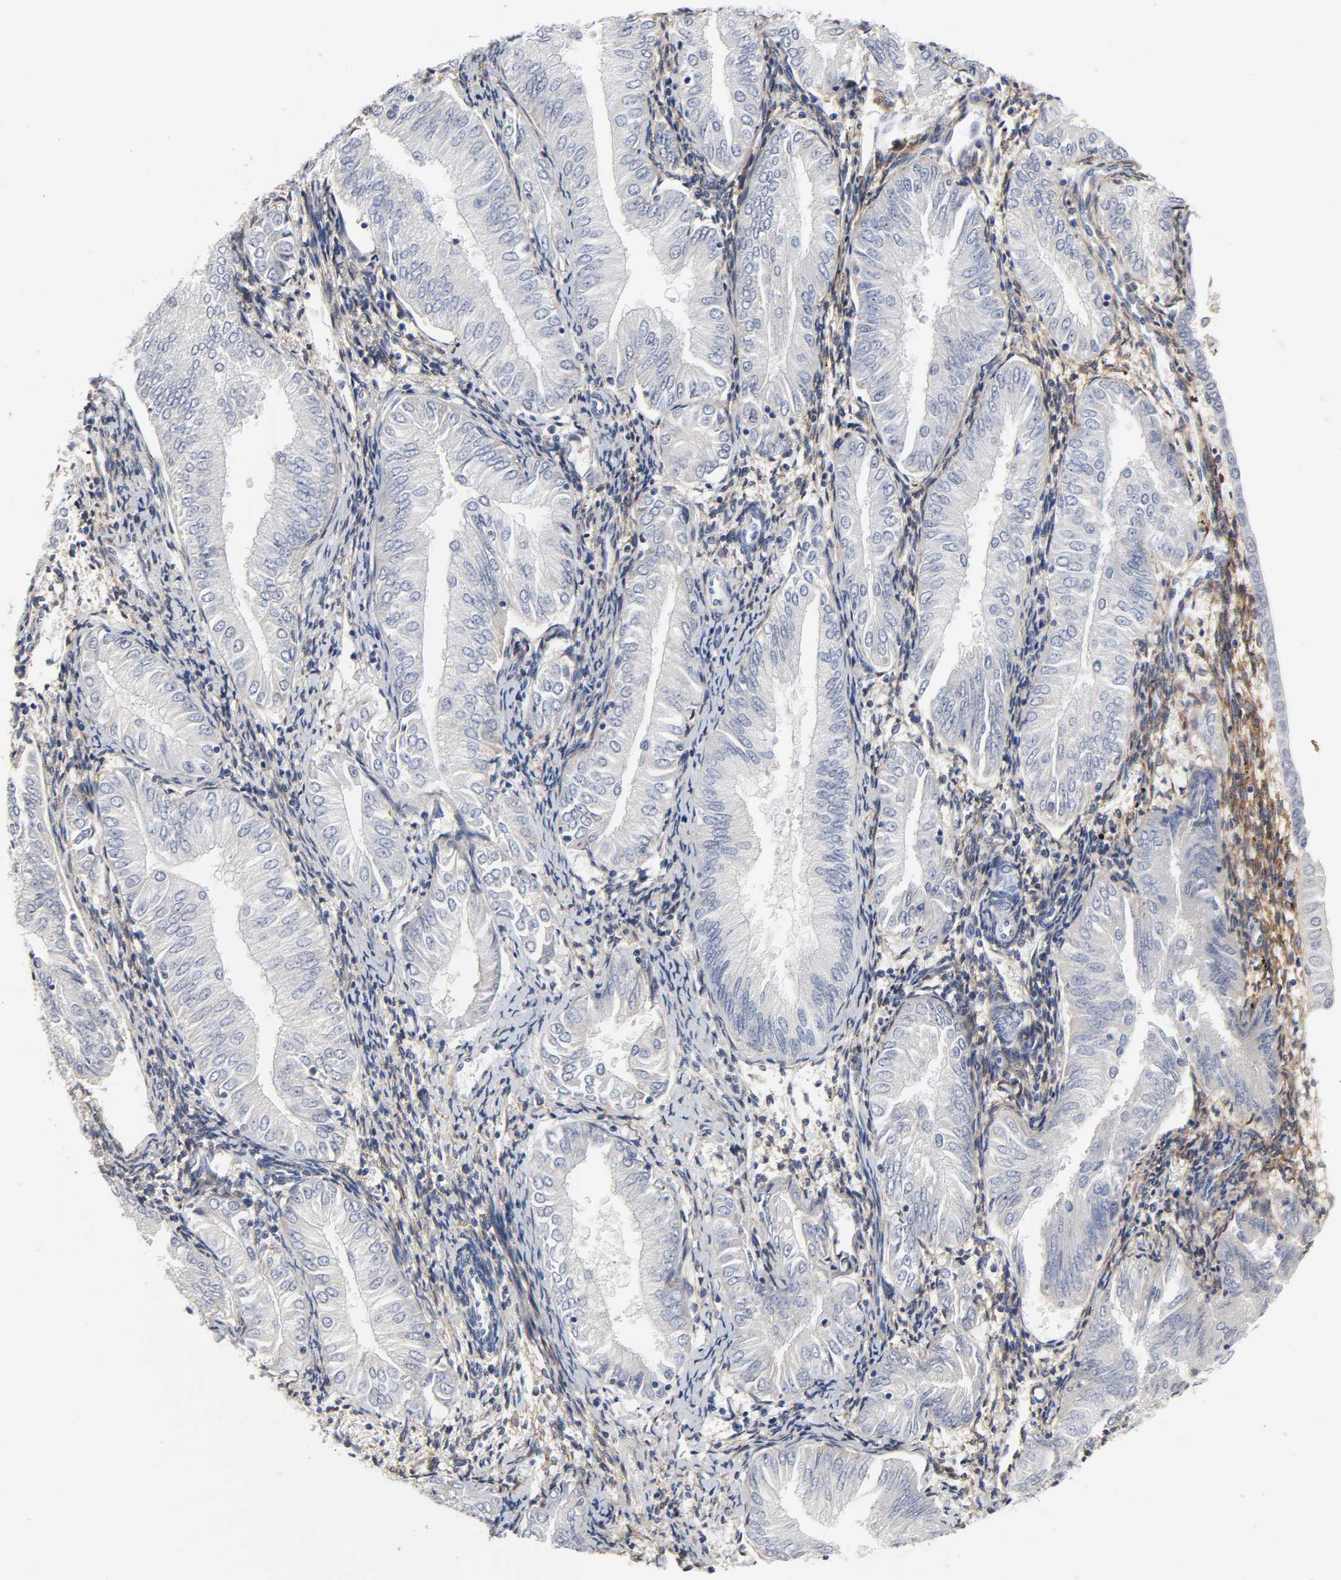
{"staining": {"intensity": "negative", "quantity": "none", "location": "none"}, "tissue": "endometrial cancer", "cell_type": "Tumor cells", "image_type": "cancer", "snomed": [{"axis": "morphology", "description": "Adenocarcinoma, NOS"}, {"axis": "topography", "description": "Endometrium"}], "caption": "Histopathology image shows no protein staining in tumor cells of endometrial cancer tissue.", "gene": "LRP1", "patient": {"sex": "female", "age": 53}}